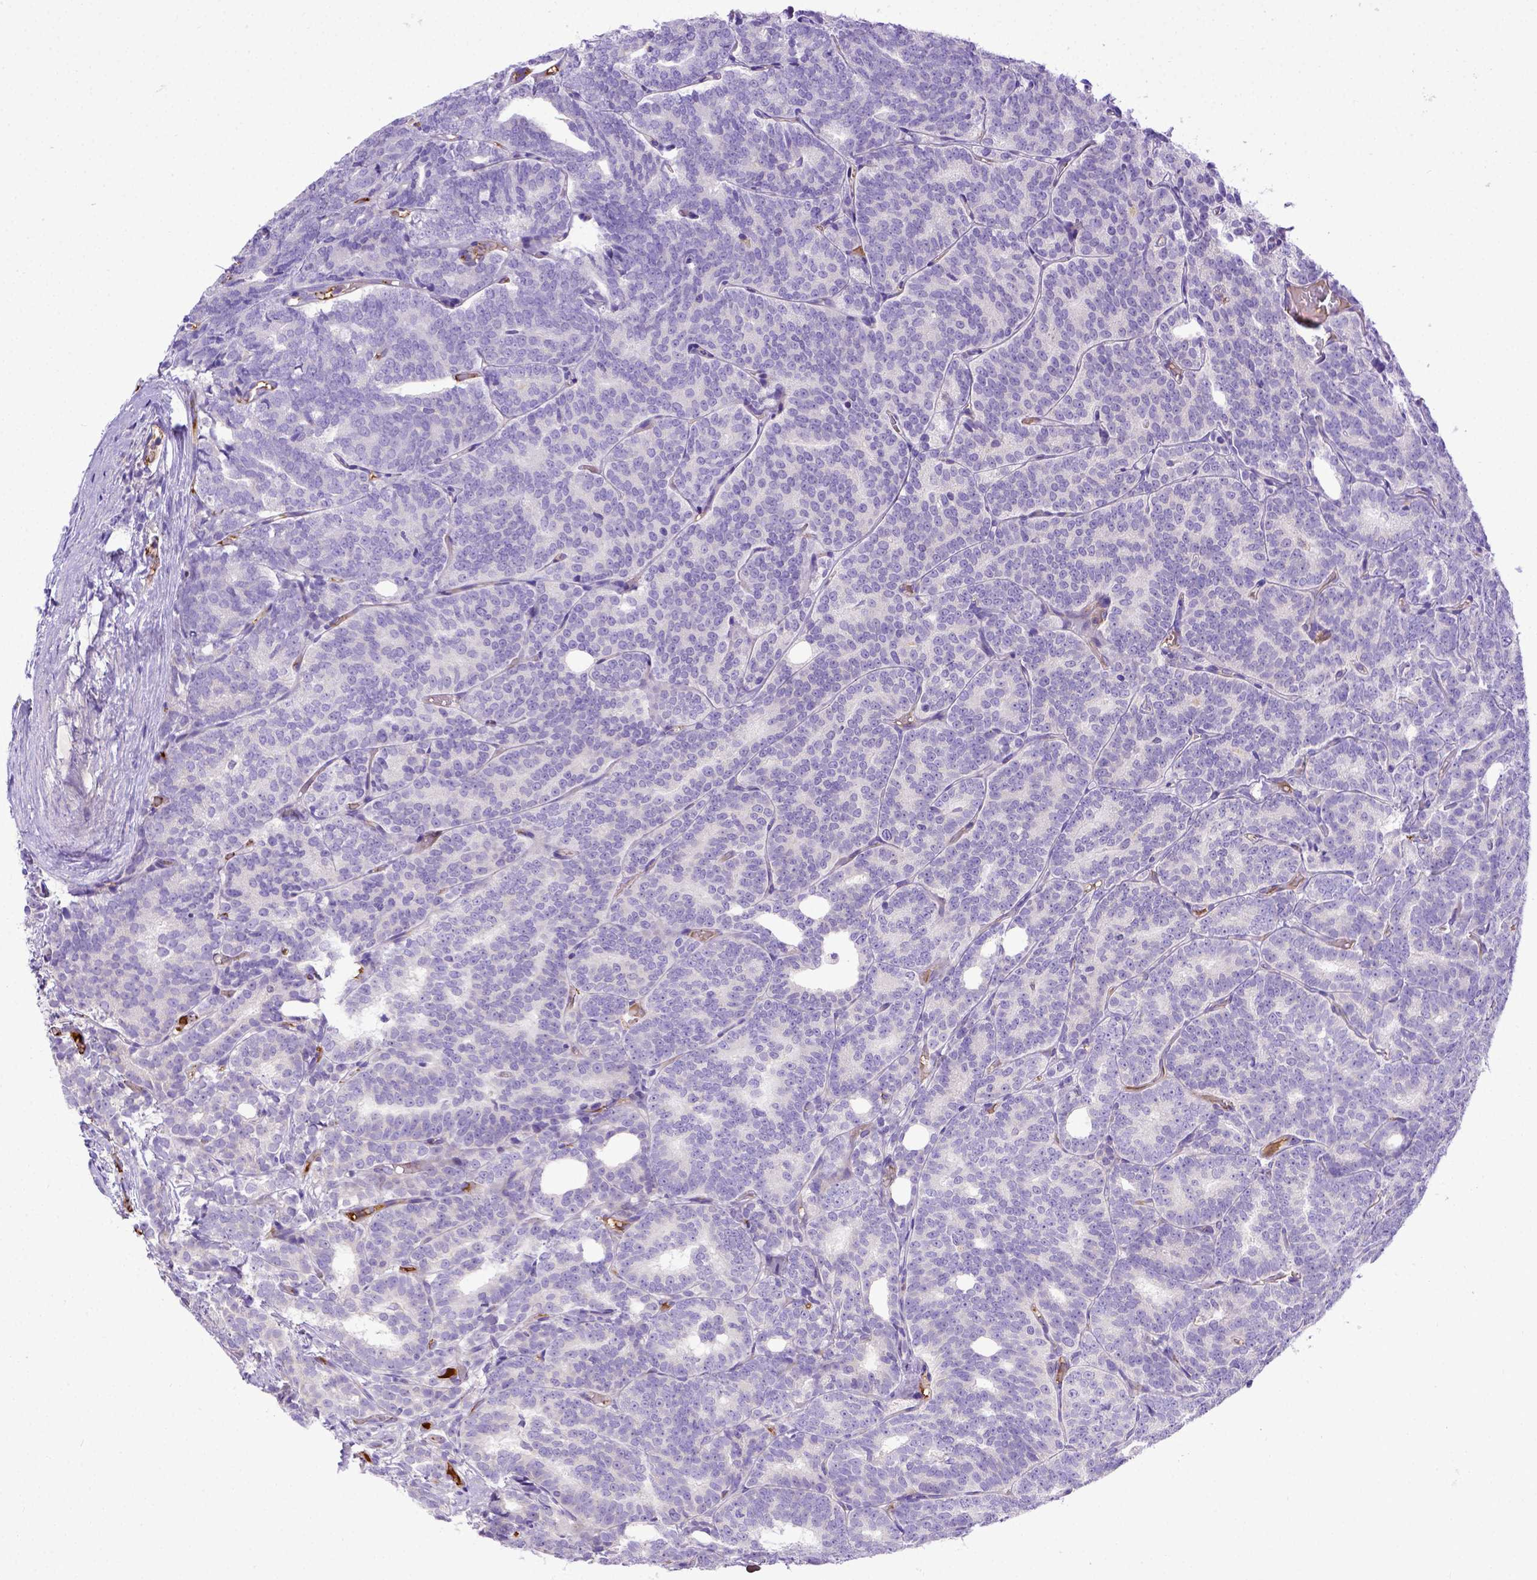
{"staining": {"intensity": "negative", "quantity": "none", "location": "none"}, "tissue": "prostate cancer", "cell_type": "Tumor cells", "image_type": "cancer", "snomed": [{"axis": "morphology", "description": "Adenocarcinoma, High grade"}, {"axis": "topography", "description": "Prostate"}], "caption": "Human prostate adenocarcinoma (high-grade) stained for a protein using immunohistochemistry displays no expression in tumor cells.", "gene": "CFAP300", "patient": {"sex": "male", "age": 53}}